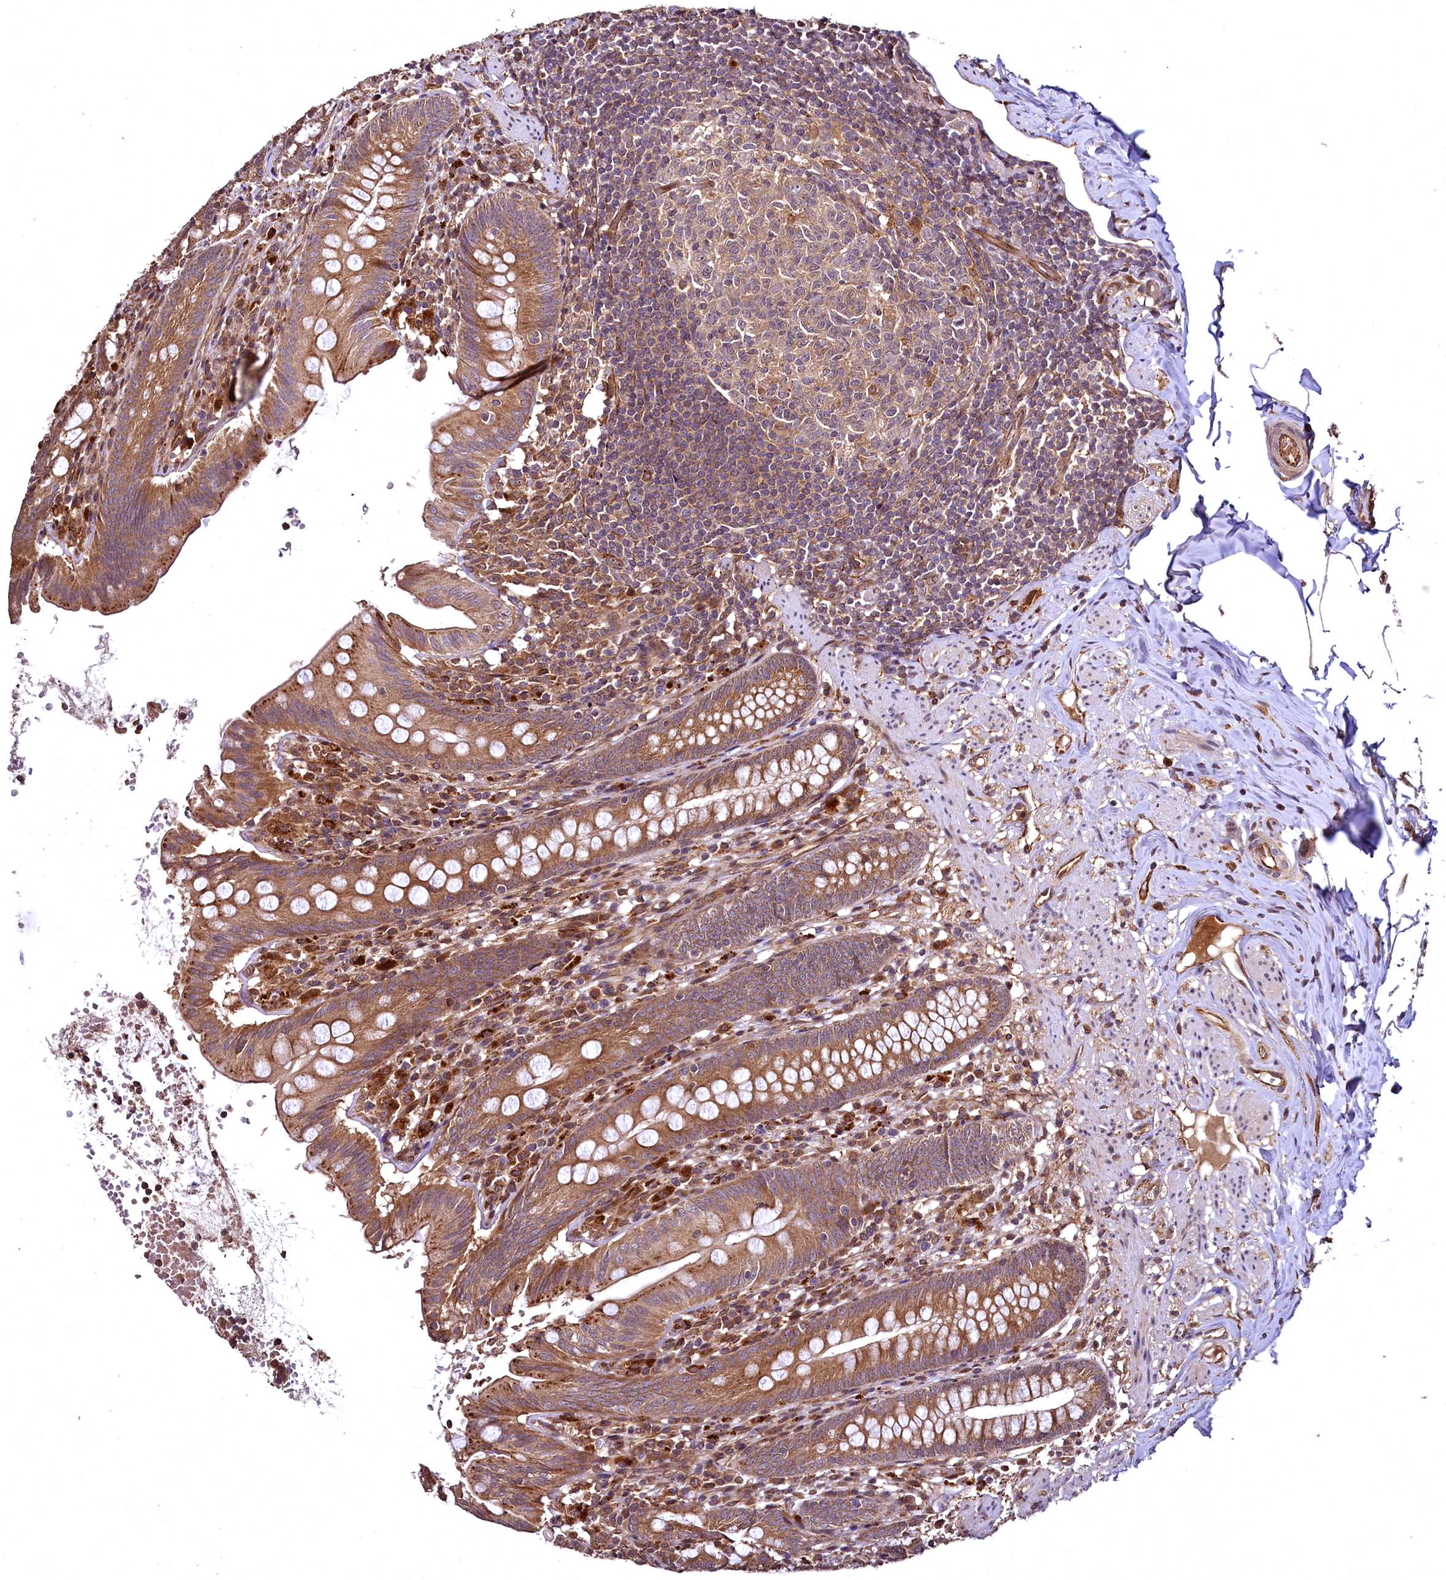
{"staining": {"intensity": "moderate", "quantity": ">75%", "location": "cytoplasmic/membranous"}, "tissue": "appendix", "cell_type": "Glandular cells", "image_type": "normal", "snomed": [{"axis": "morphology", "description": "Normal tissue, NOS"}, {"axis": "topography", "description": "Appendix"}], "caption": "Approximately >75% of glandular cells in normal appendix show moderate cytoplasmic/membranous protein staining as visualized by brown immunohistochemical staining.", "gene": "TBCEL", "patient": {"sex": "male", "age": 55}}